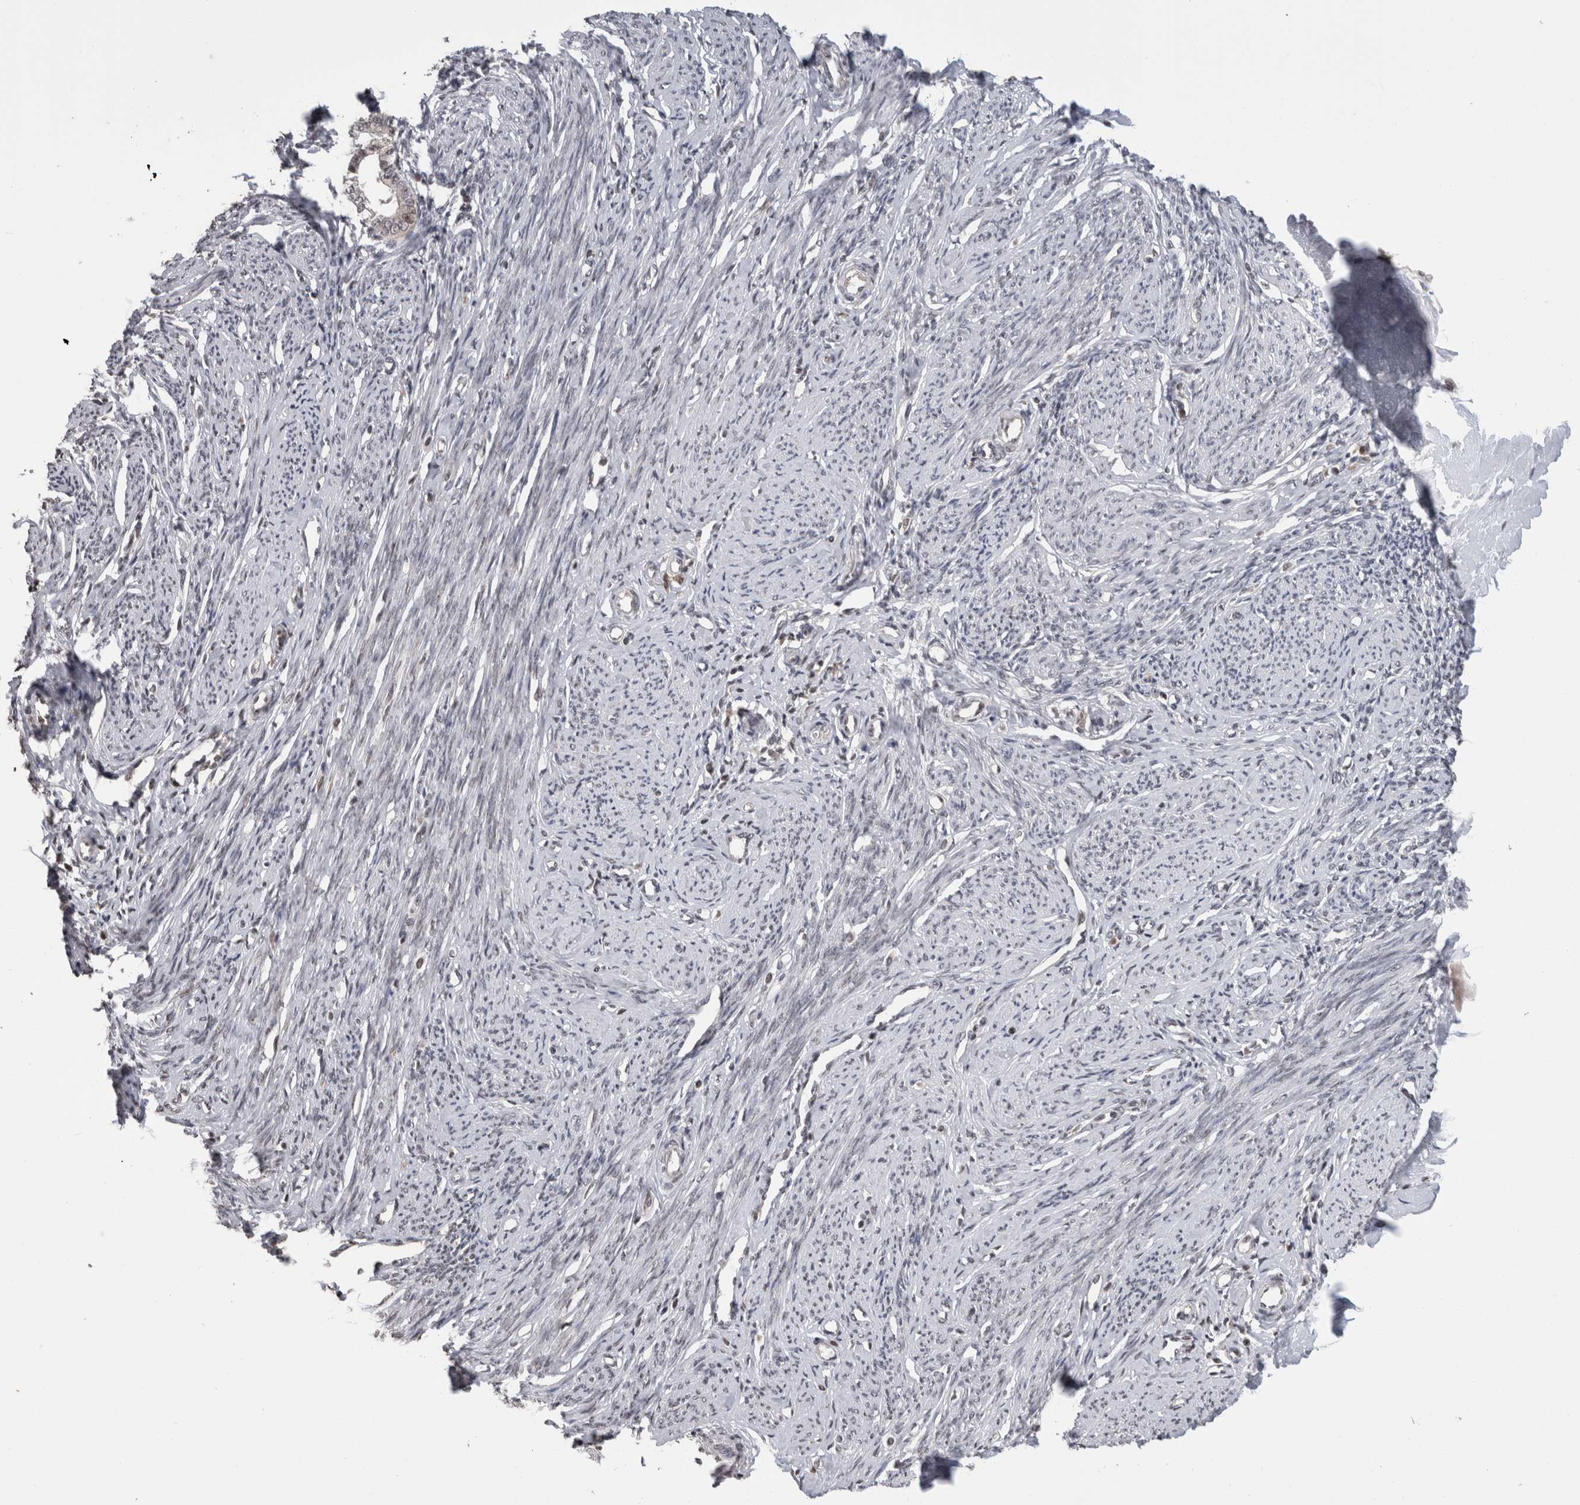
{"staining": {"intensity": "weak", "quantity": "<25%", "location": "cytoplasmic/membranous"}, "tissue": "endometrium", "cell_type": "Cells in endometrial stroma", "image_type": "normal", "snomed": [{"axis": "morphology", "description": "Normal tissue, NOS"}, {"axis": "topography", "description": "Endometrium"}], "caption": "Immunohistochemical staining of unremarkable human endometrium demonstrates no significant expression in cells in endometrial stroma.", "gene": "ZBTB11", "patient": {"sex": "female", "age": 56}}